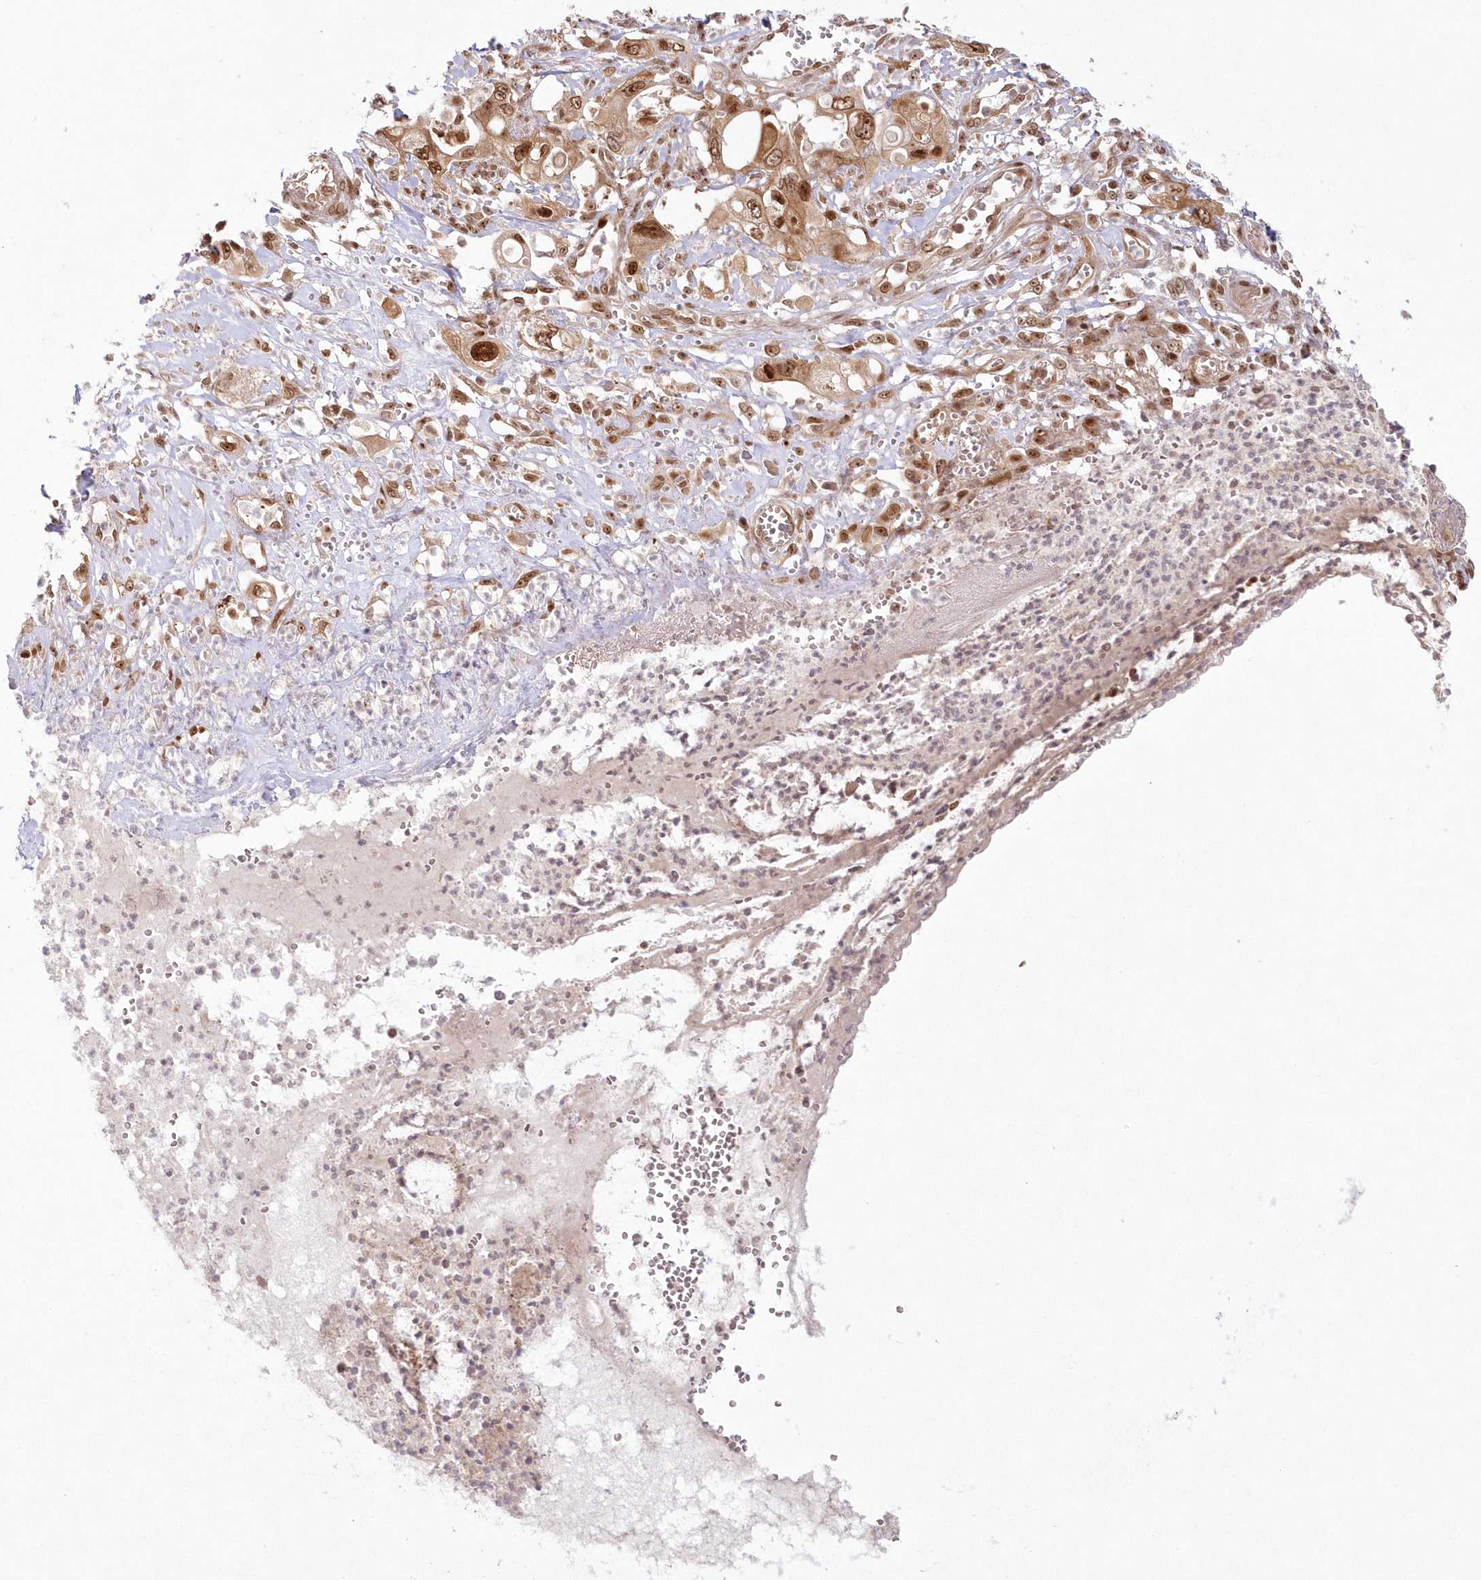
{"staining": {"intensity": "strong", "quantity": ">75%", "location": "cytoplasmic/membranous,nuclear"}, "tissue": "pancreatic cancer", "cell_type": "Tumor cells", "image_type": "cancer", "snomed": [{"axis": "morphology", "description": "Adenocarcinoma, NOS"}, {"axis": "topography", "description": "Pancreas"}], "caption": "Protein analysis of pancreatic cancer (adenocarcinoma) tissue displays strong cytoplasmic/membranous and nuclear staining in approximately >75% of tumor cells.", "gene": "TOGARAM2", "patient": {"sex": "male", "age": 68}}